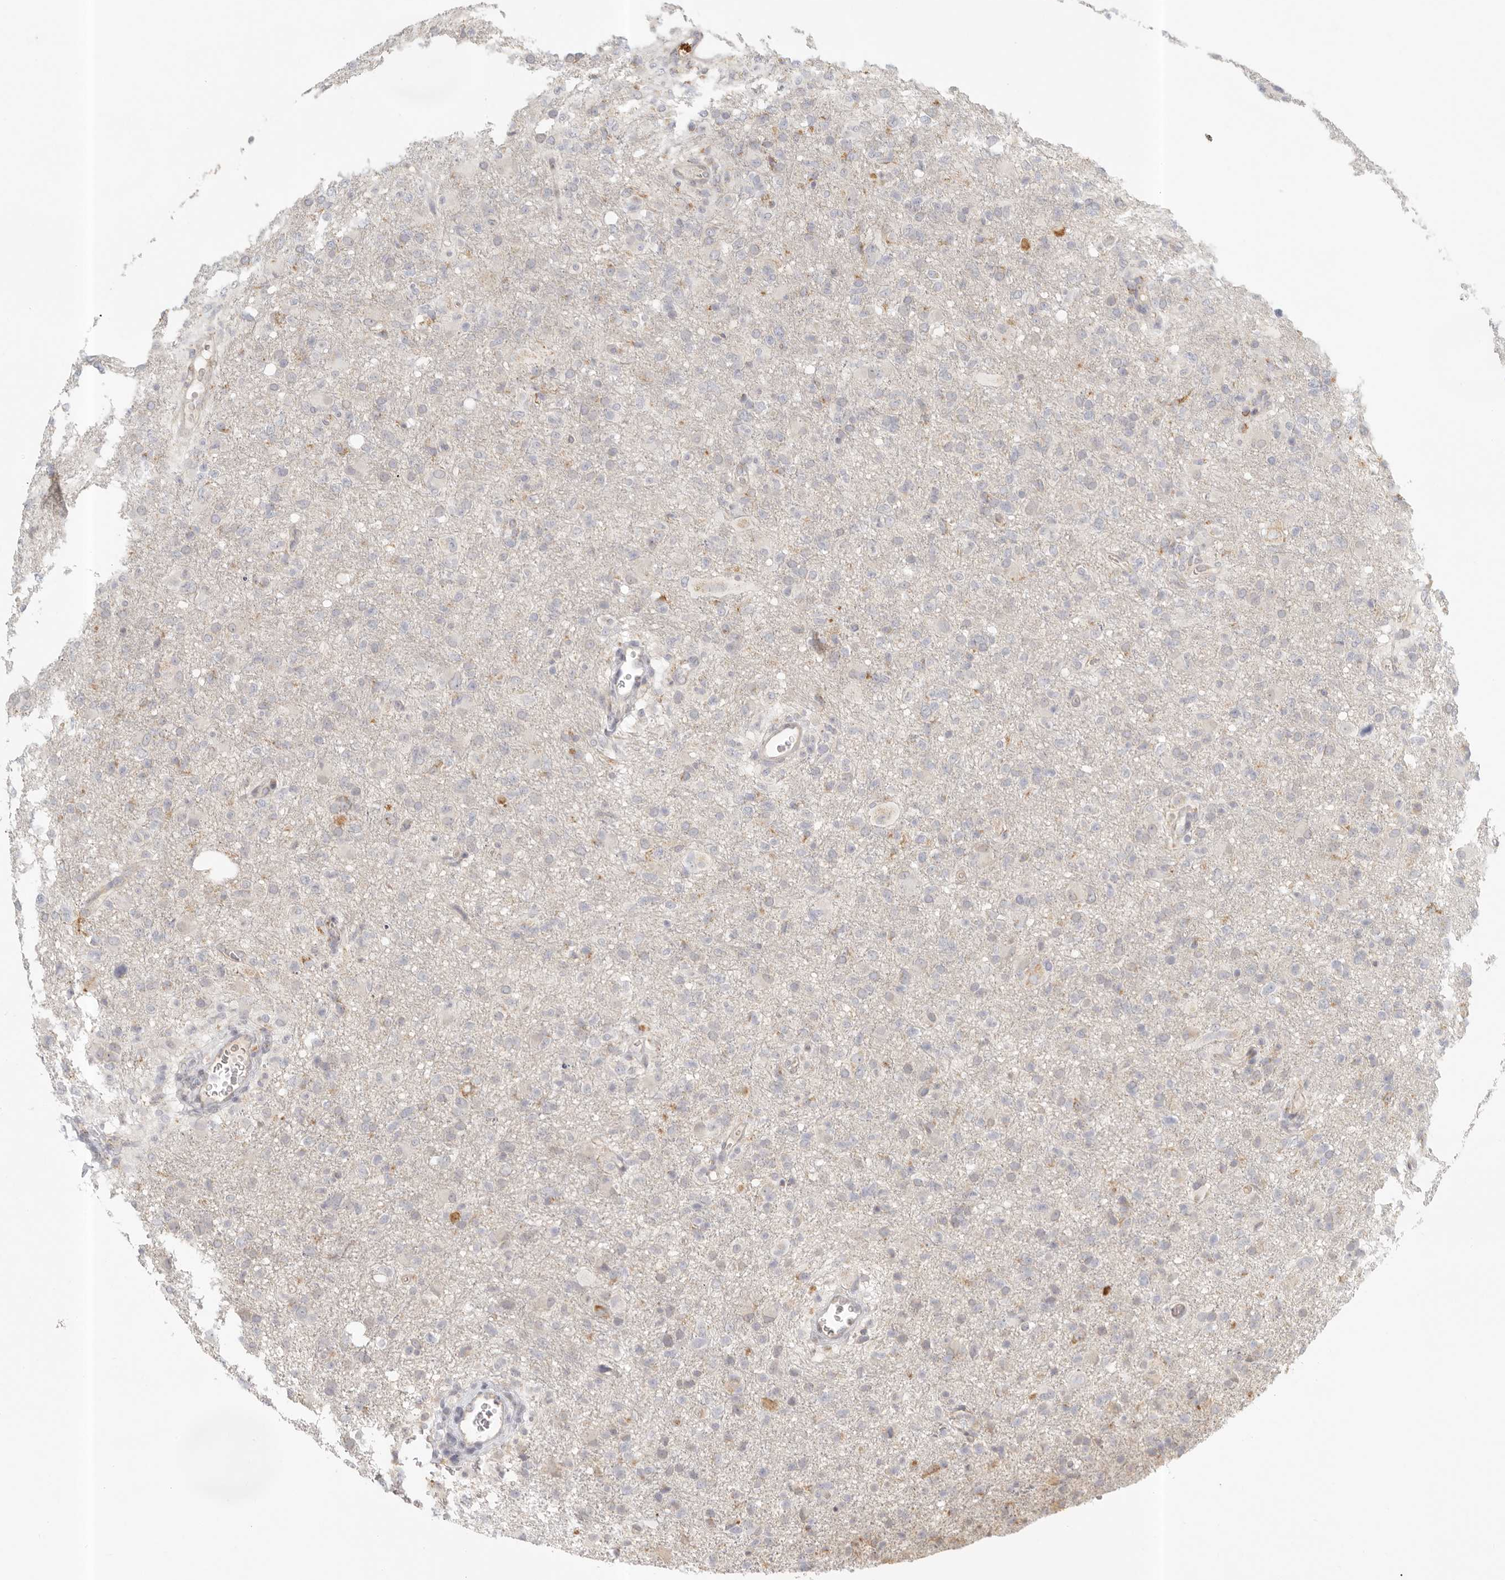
{"staining": {"intensity": "negative", "quantity": "none", "location": "none"}, "tissue": "glioma", "cell_type": "Tumor cells", "image_type": "cancer", "snomed": [{"axis": "morphology", "description": "Glioma, malignant, High grade"}, {"axis": "topography", "description": "Brain"}], "caption": "Tumor cells are negative for protein expression in human glioma.", "gene": "KDF1", "patient": {"sex": "female", "age": 57}}